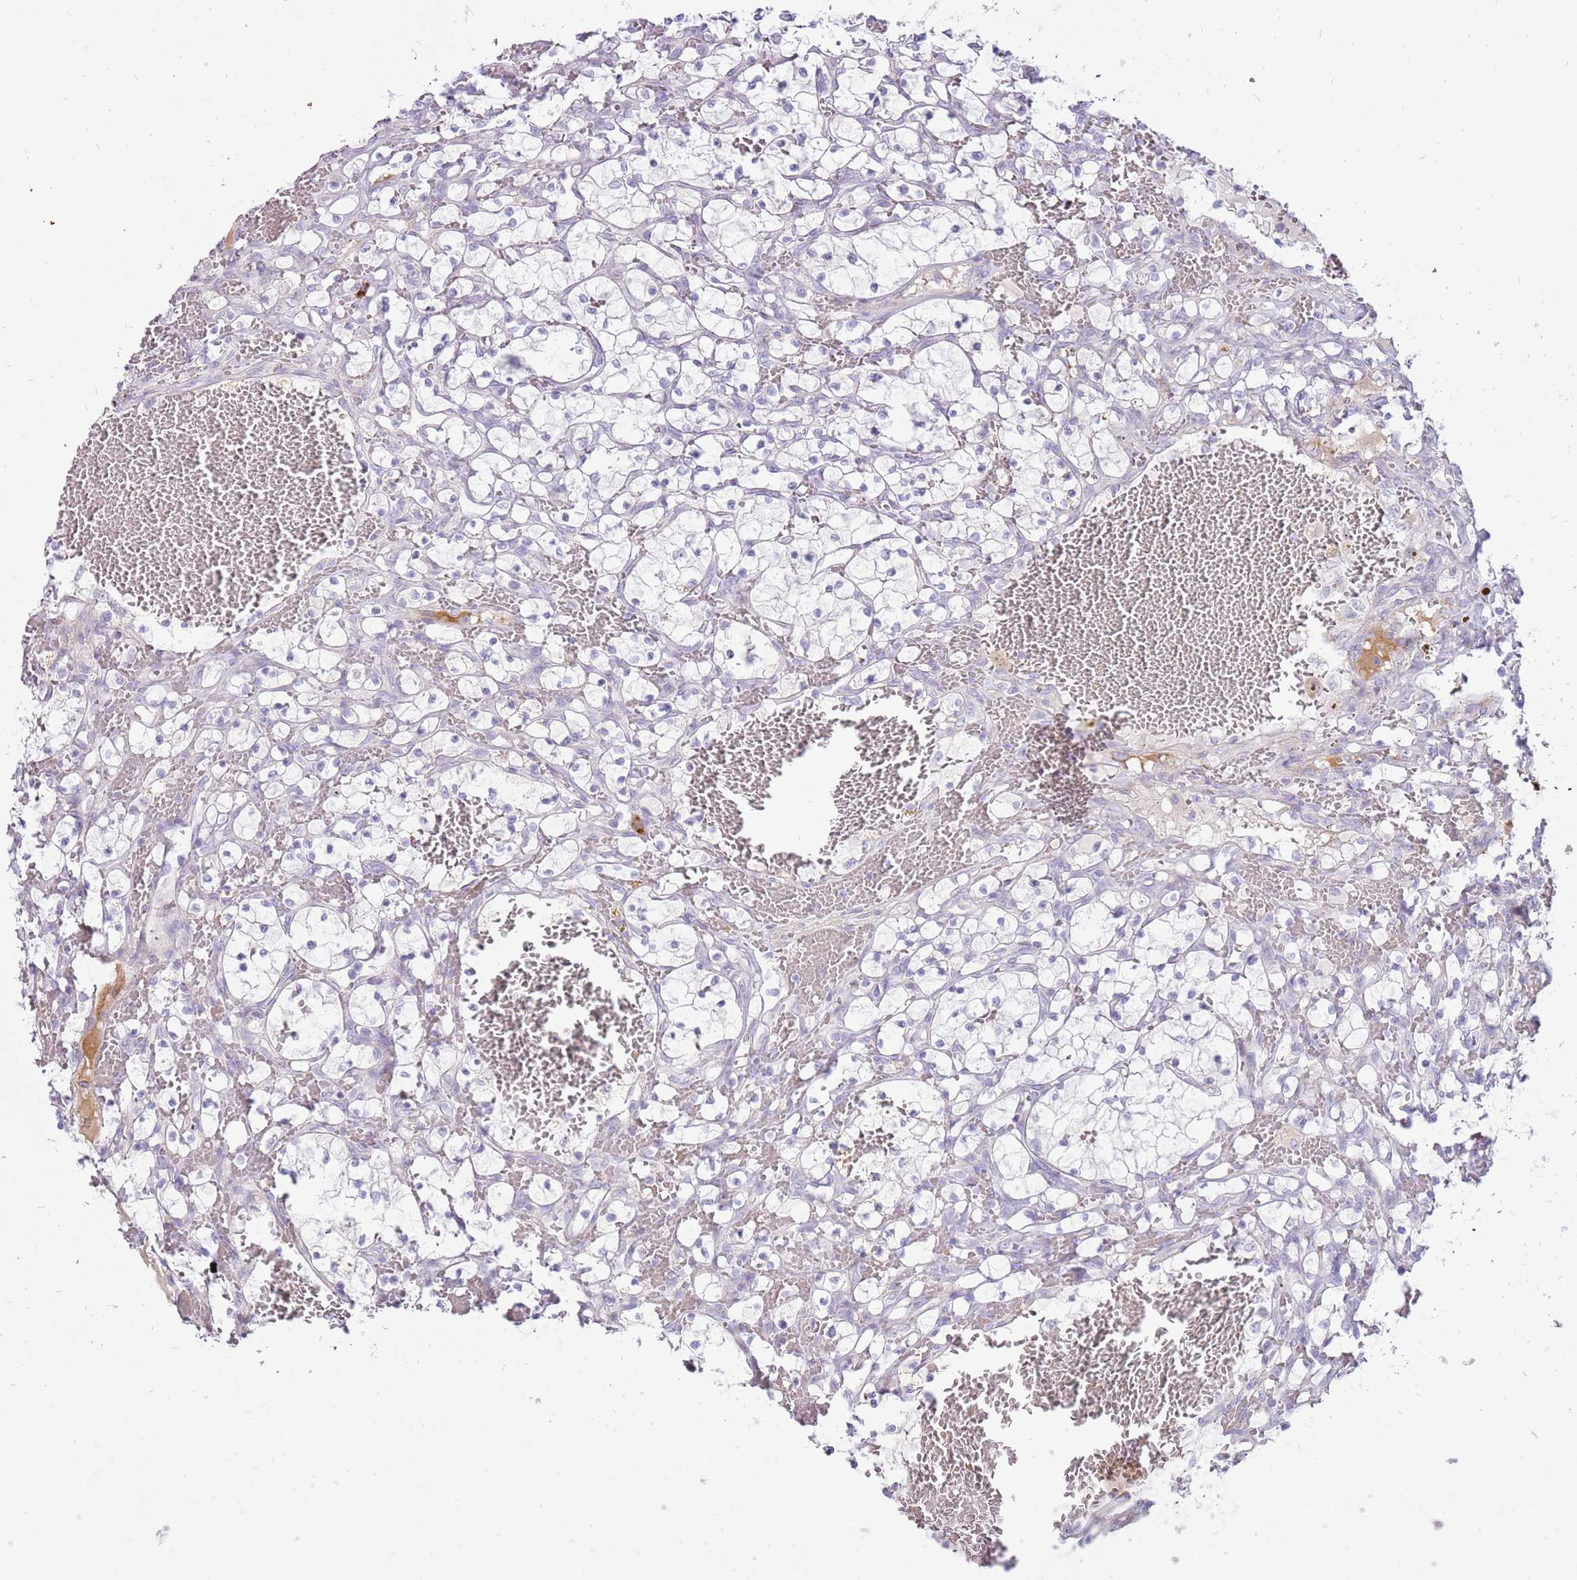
{"staining": {"intensity": "negative", "quantity": "none", "location": "none"}, "tissue": "renal cancer", "cell_type": "Tumor cells", "image_type": "cancer", "snomed": [{"axis": "morphology", "description": "Adenocarcinoma, NOS"}, {"axis": "topography", "description": "Kidney"}], "caption": "This is a micrograph of immunohistochemistry (IHC) staining of renal cancer (adenocarcinoma), which shows no expression in tumor cells.", "gene": "MCUB", "patient": {"sex": "female", "age": 69}}